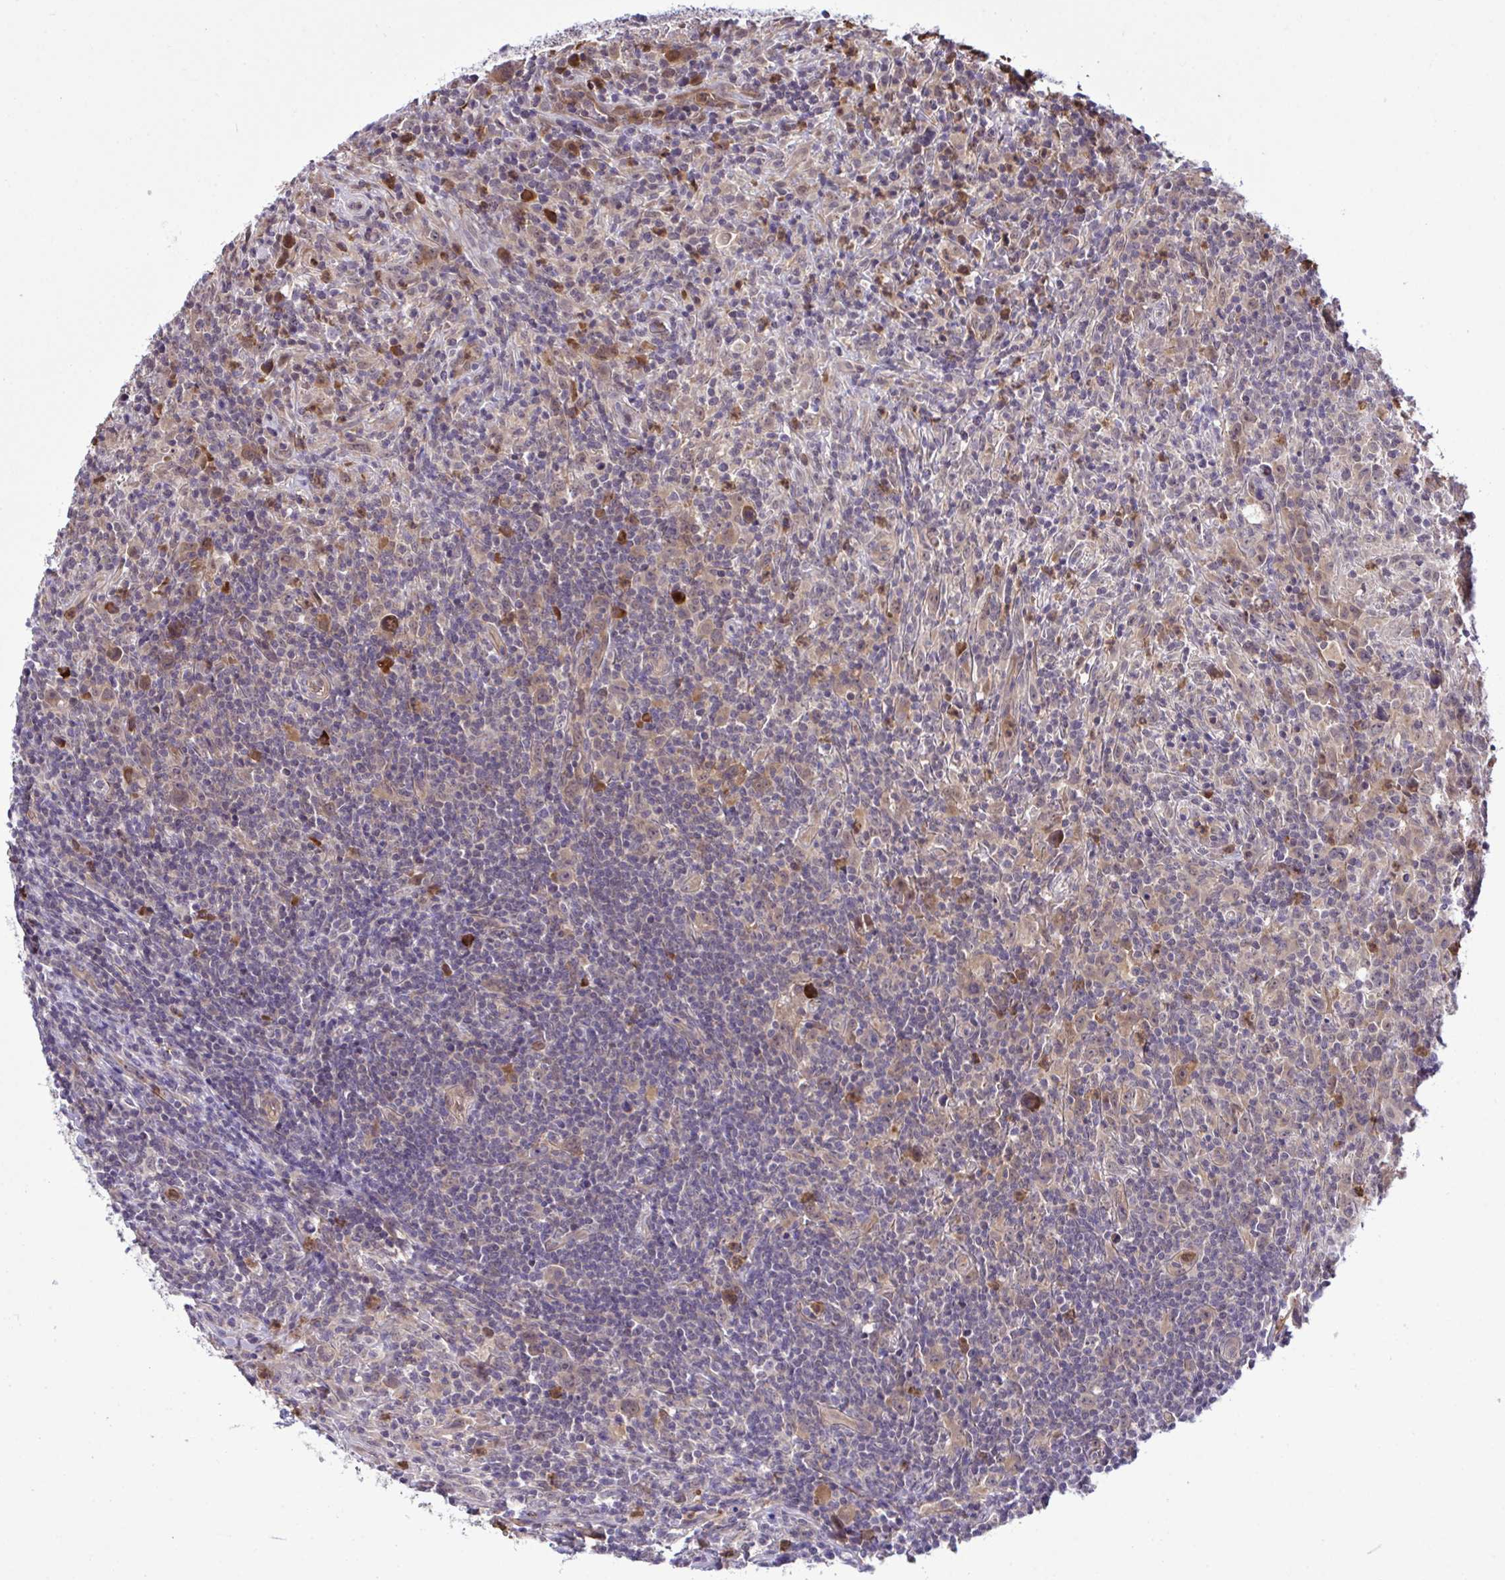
{"staining": {"intensity": "moderate", "quantity": ">75%", "location": "cytoplasmic/membranous"}, "tissue": "lymphoma", "cell_type": "Tumor cells", "image_type": "cancer", "snomed": [{"axis": "morphology", "description": "Hodgkin's disease, NOS"}, {"axis": "topography", "description": "Lymph node"}], "caption": "An image showing moderate cytoplasmic/membranous staining in approximately >75% of tumor cells in Hodgkin's disease, as visualized by brown immunohistochemical staining.", "gene": "CMPK1", "patient": {"sex": "female", "age": 18}}